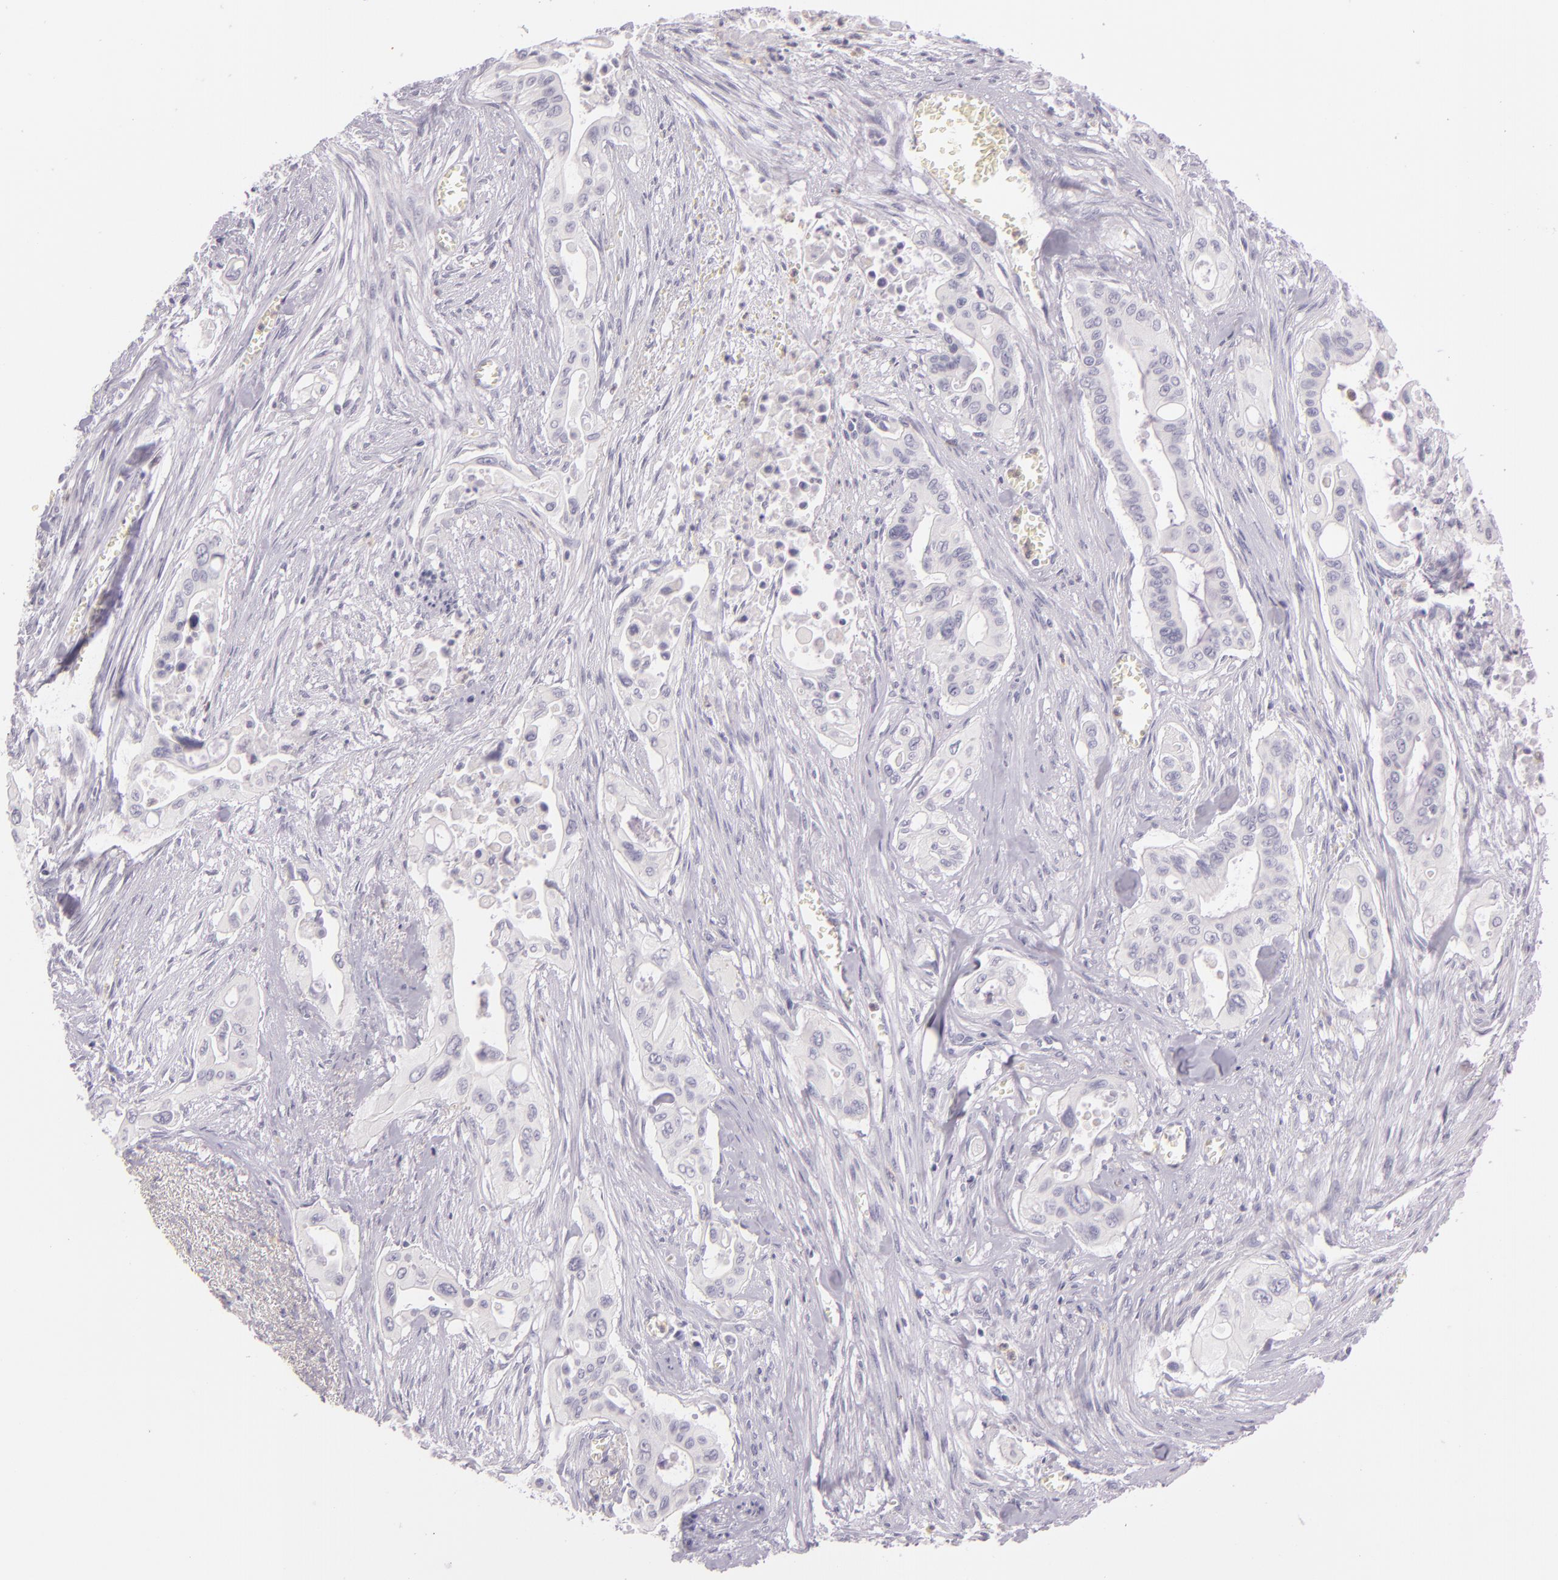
{"staining": {"intensity": "negative", "quantity": "none", "location": "none"}, "tissue": "pancreatic cancer", "cell_type": "Tumor cells", "image_type": "cancer", "snomed": [{"axis": "morphology", "description": "Adenocarcinoma, NOS"}, {"axis": "topography", "description": "Pancreas"}], "caption": "Tumor cells show no significant staining in pancreatic cancer (adenocarcinoma). Brightfield microscopy of immunohistochemistry stained with DAB (brown) and hematoxylin (blue), captured at high magnification.", "gene": "CBS", "patient": {"sex": "male", "age": 77}}